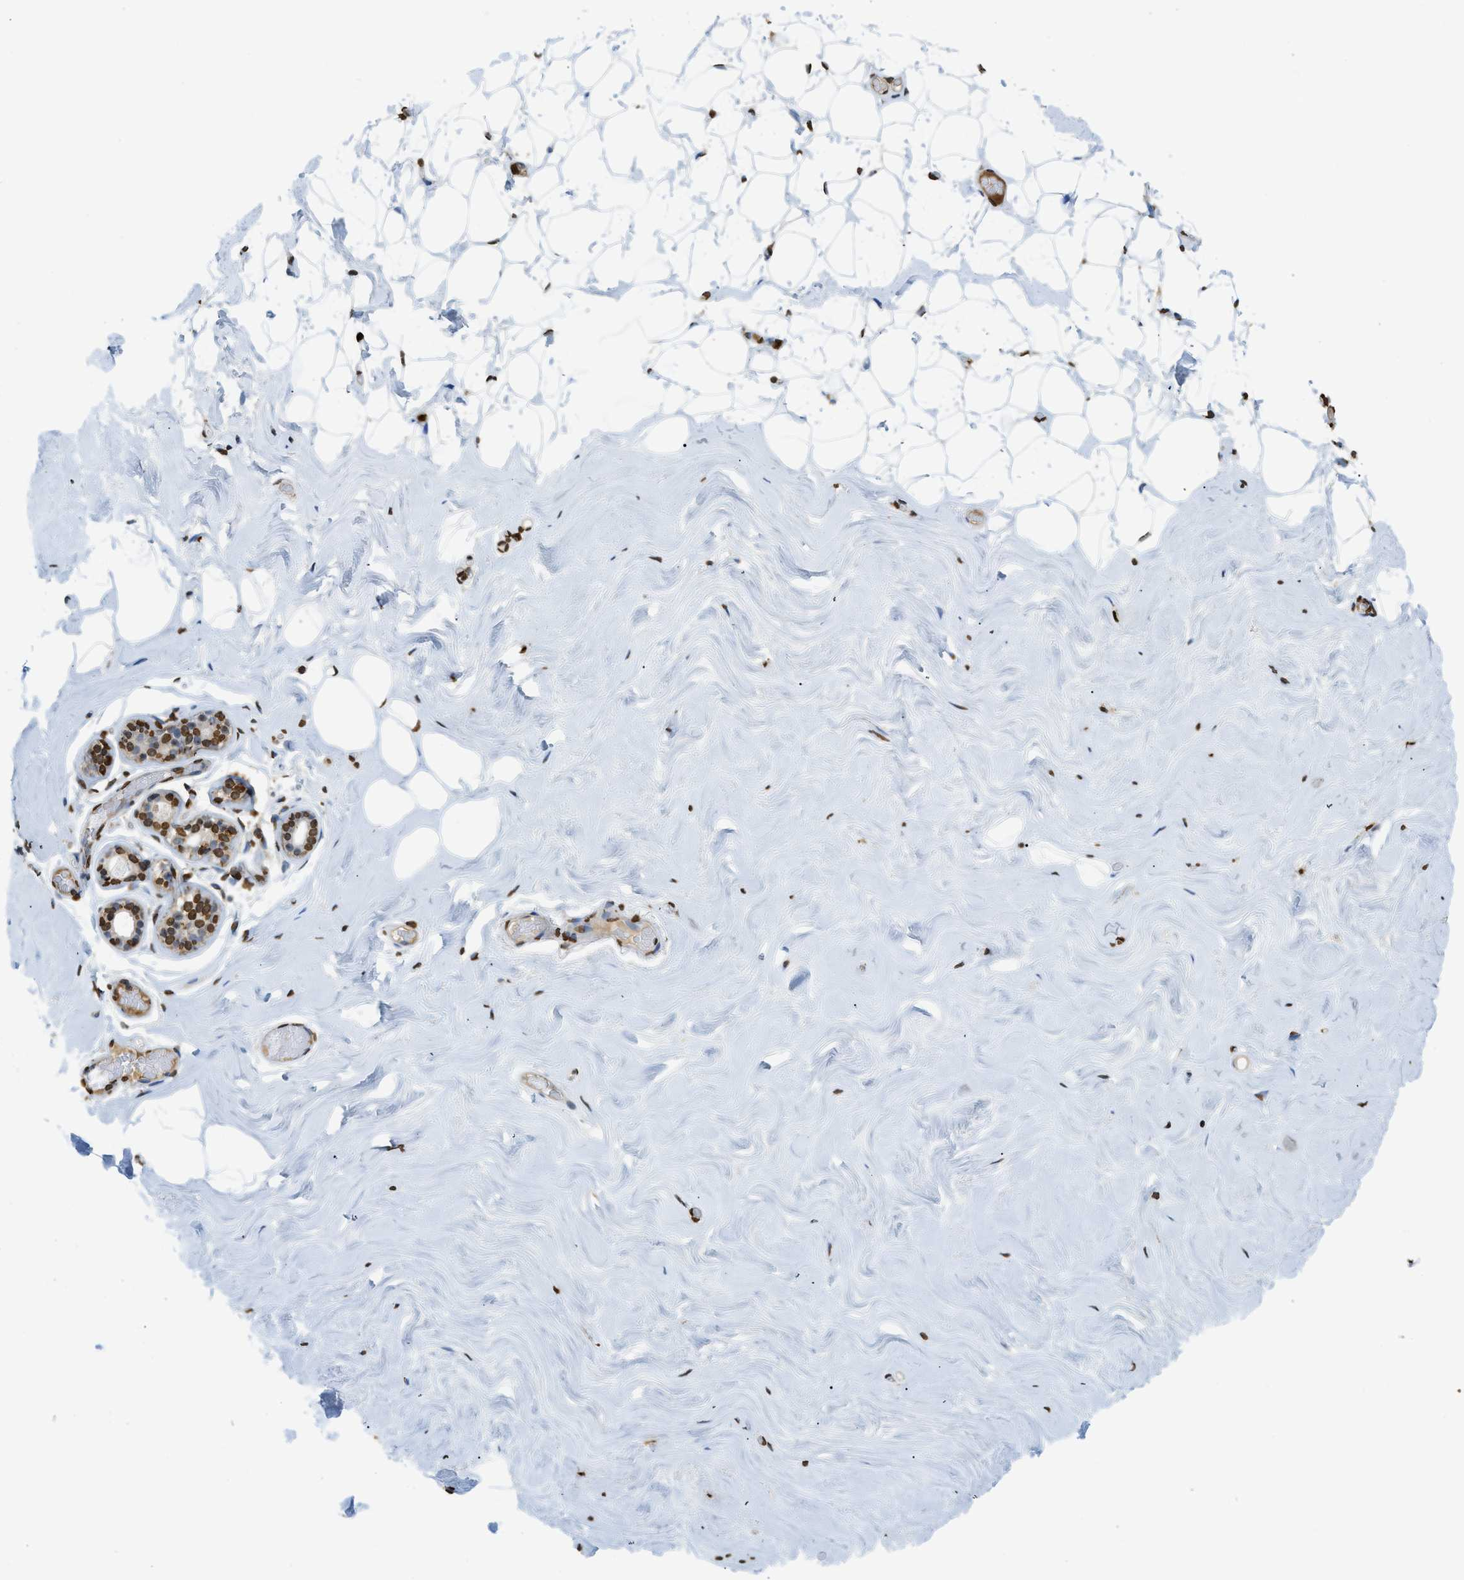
{"staining": {"intensity": "strong", "quantity": ">75%", "location": "nuclear"}, "tissue": "breast", "cell_type": "Adipocytes", "image_type": "normal", "snomed": [{"axis": "morphology", "description": "Normal tissue, NOS"}, {"axis": "topography", "description": "Breast"}], "caption": "Human breast stained for a protein (brown) demonstrates strong nuclear positive positivity in approximately >75% of adipocytes.", "gene": "NR5A2", "patient": {"sex": "female", "age": 75}}